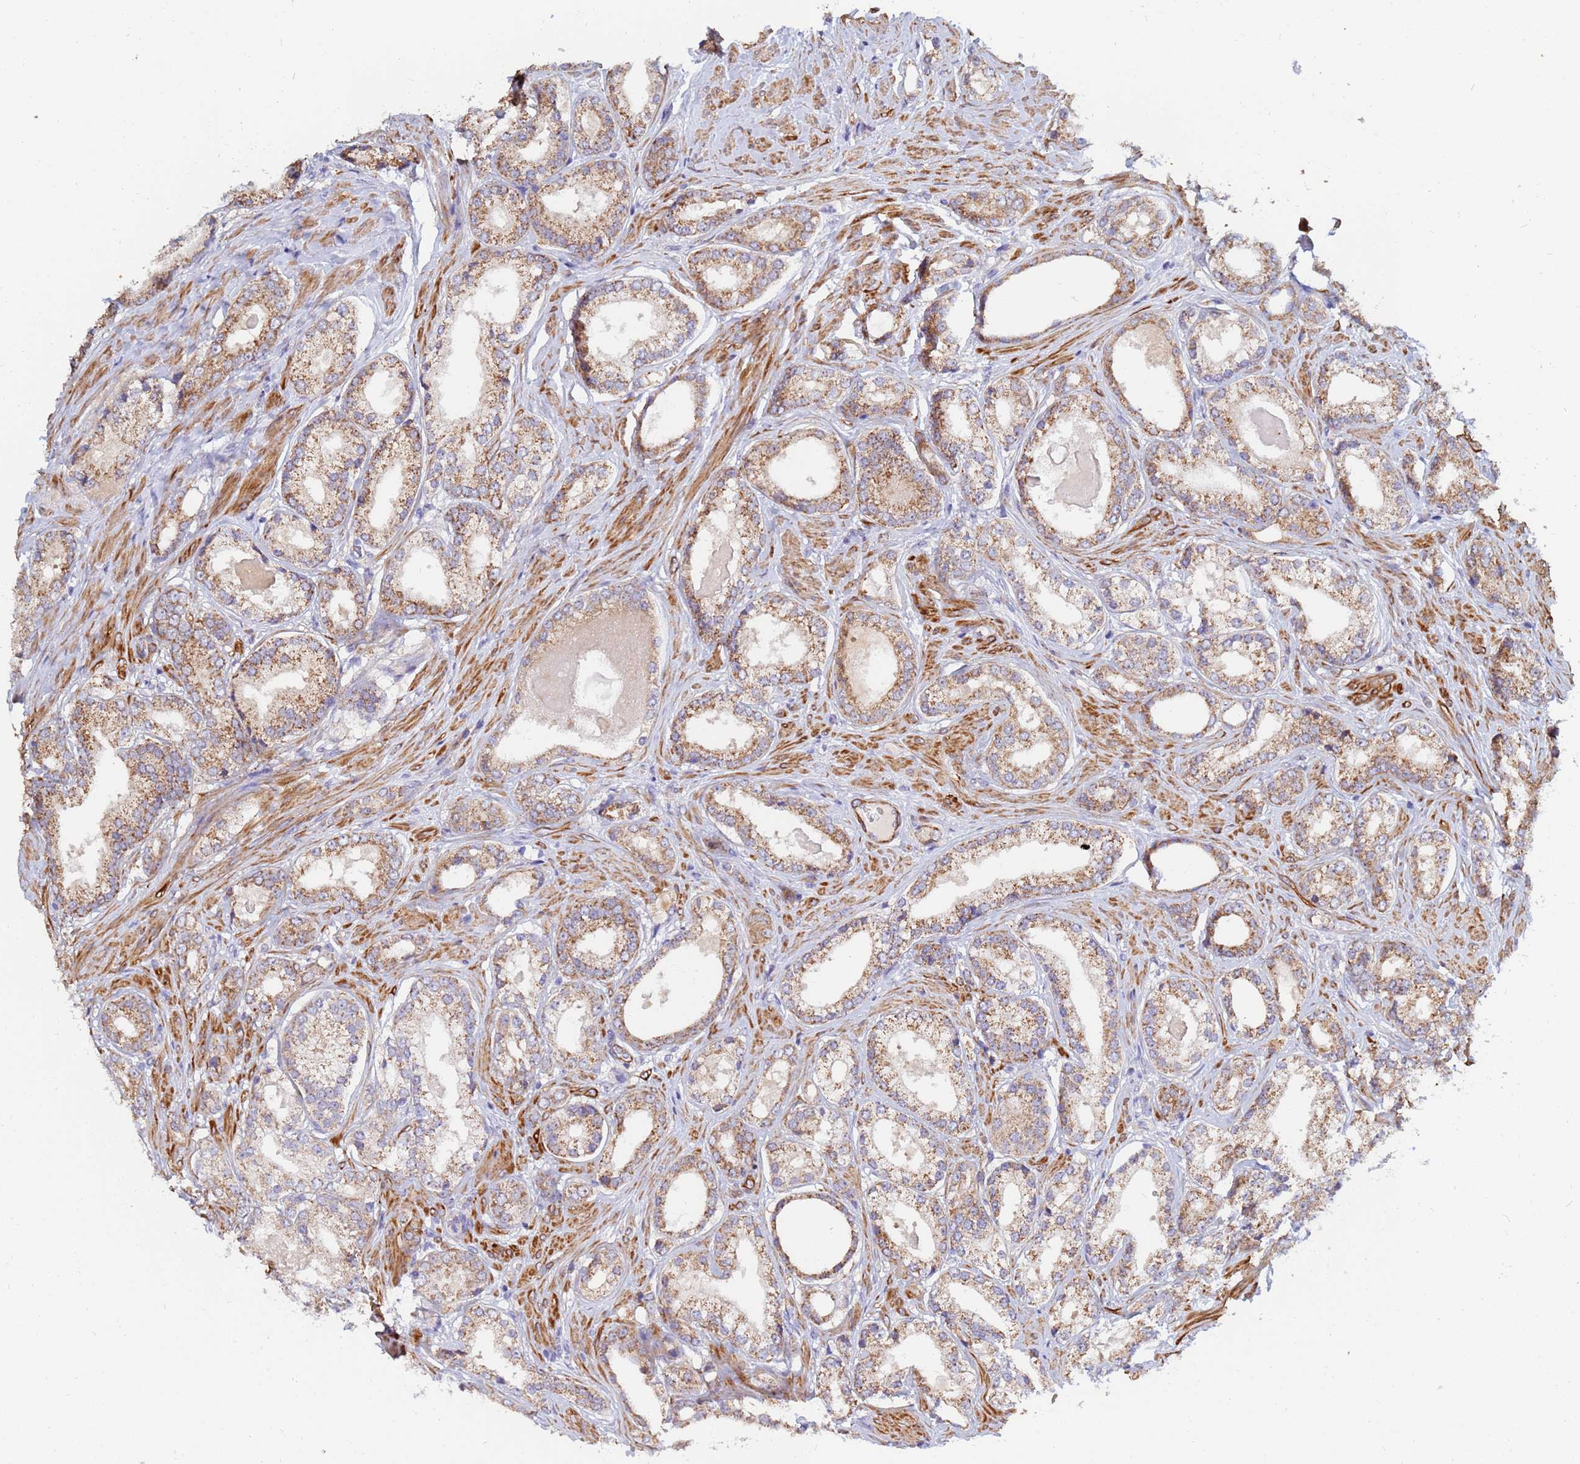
{"staining": {"intensity": "moderate", "quantity": ">75%", "location": "cytoplasmic/membranous"}, "tissue": "prostate cancer", "cell_type": "Tumor cells", "image_type": "cancer", "snomed": [{"axis": "morphology", "description": "Adenocarcinoma, Low grade"}, {"axis": "topography", "description": "Prostate"}], "caption": "An image of adenocarcinoma (low-grade) (prostate) stained for a protein demonstrates moderate cytoplasmic/membranous brown staining in tumor cells. (DAB = brown stain, brightfield microscopy at high magnification).", "gene": "SDR39U1", "patient": {"sex": "male", "age": 68}}